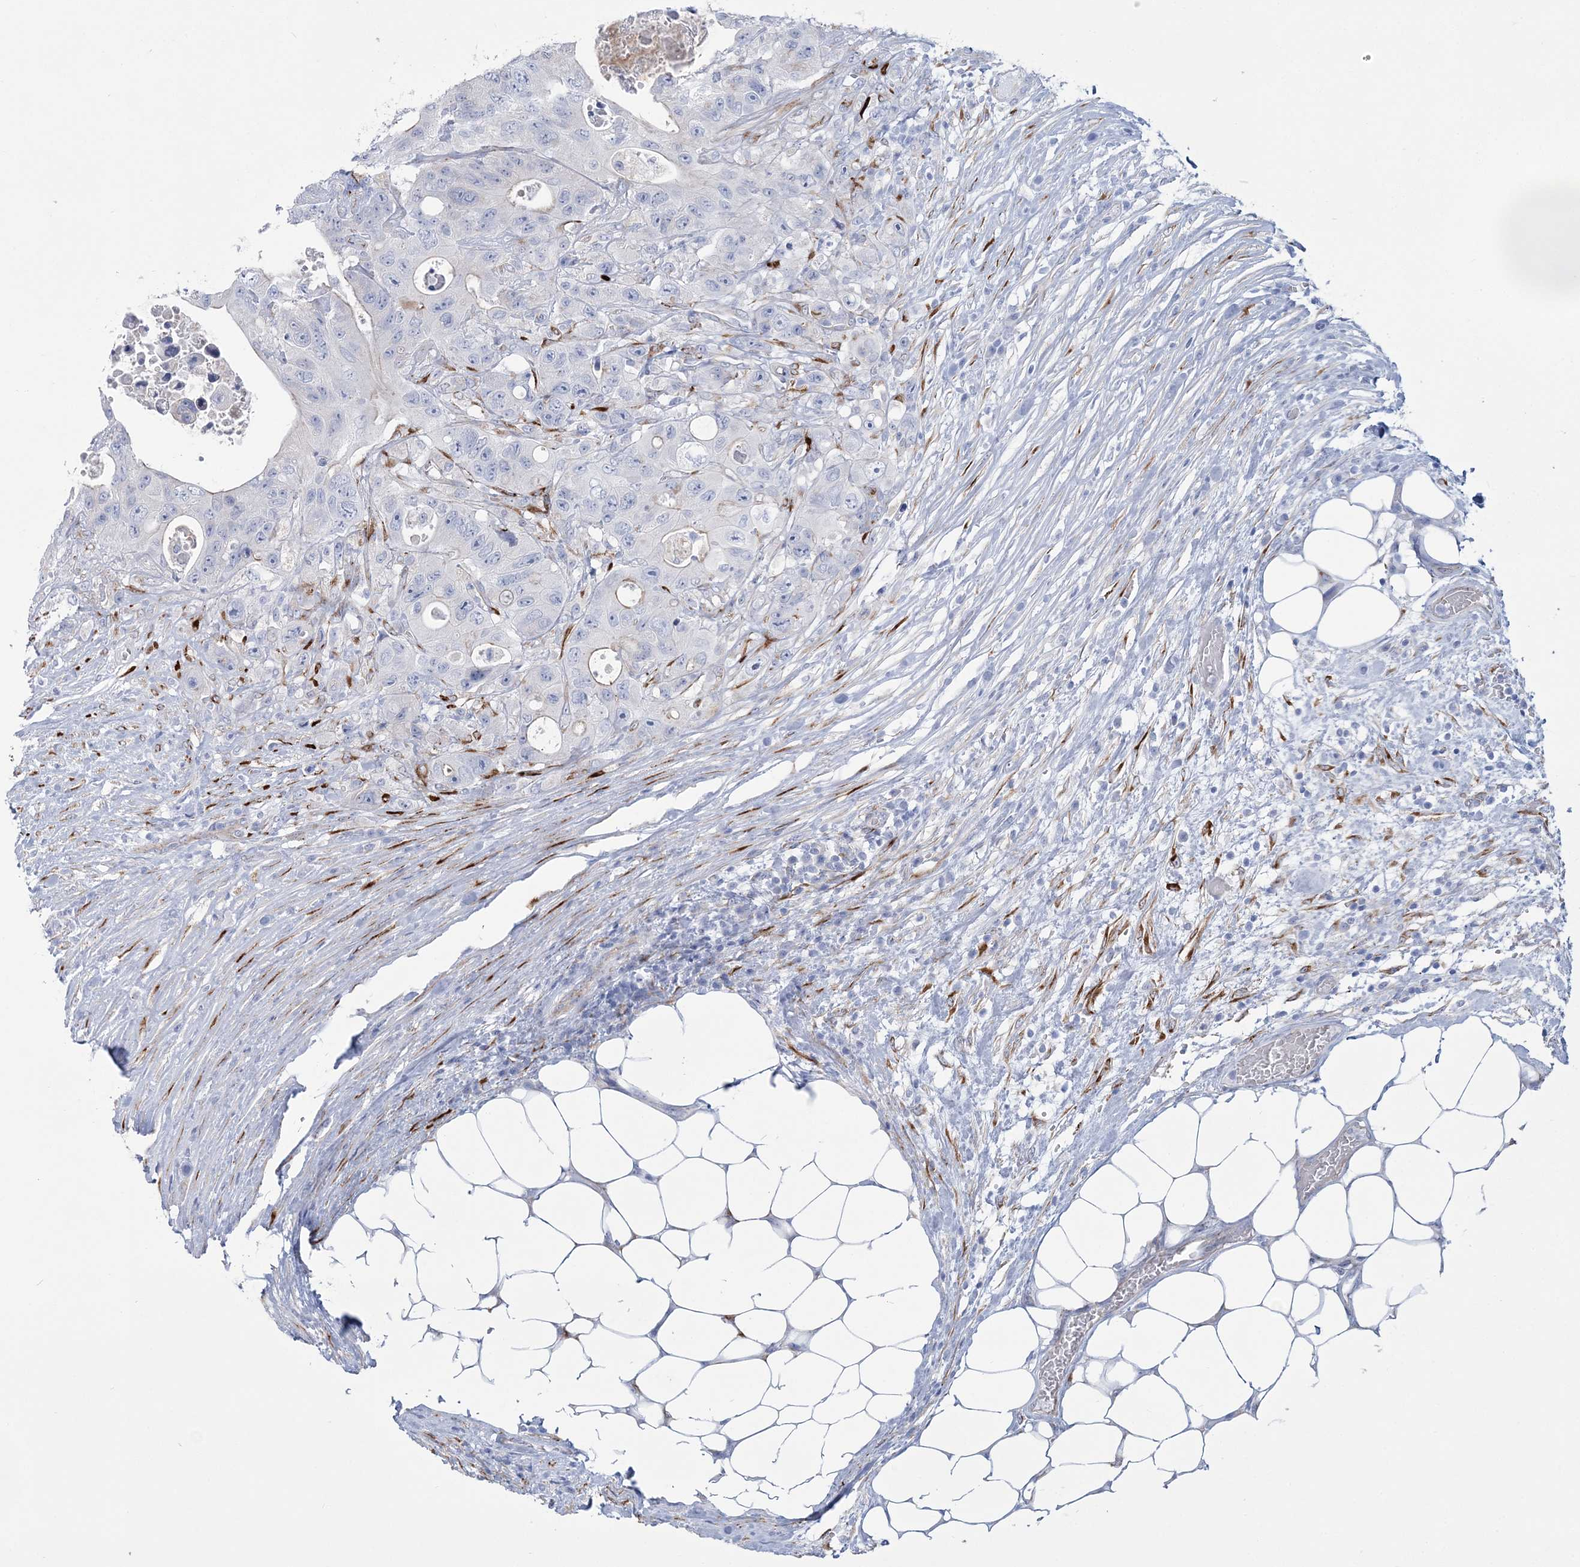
{"staining": {"intensity": "negative", "quantity": "none", "location": "none"}, "tissue": "colorectal cancer", "cell_type": "Tumor cells", "image_type": "cancer", "snomed": [{"axis": "morphology", "description": "Adenocarcinoma, NOS"}, {"axis": "topography", "description": "Colon"}], "caption": "IHC photomicrograph of colorectal adenocarcinoma stained for a protein (brown), which reveals no positivity in tumor cells.", "gene": "RAB11FIP5", "patient": {"sex": "female", "age": 46}}